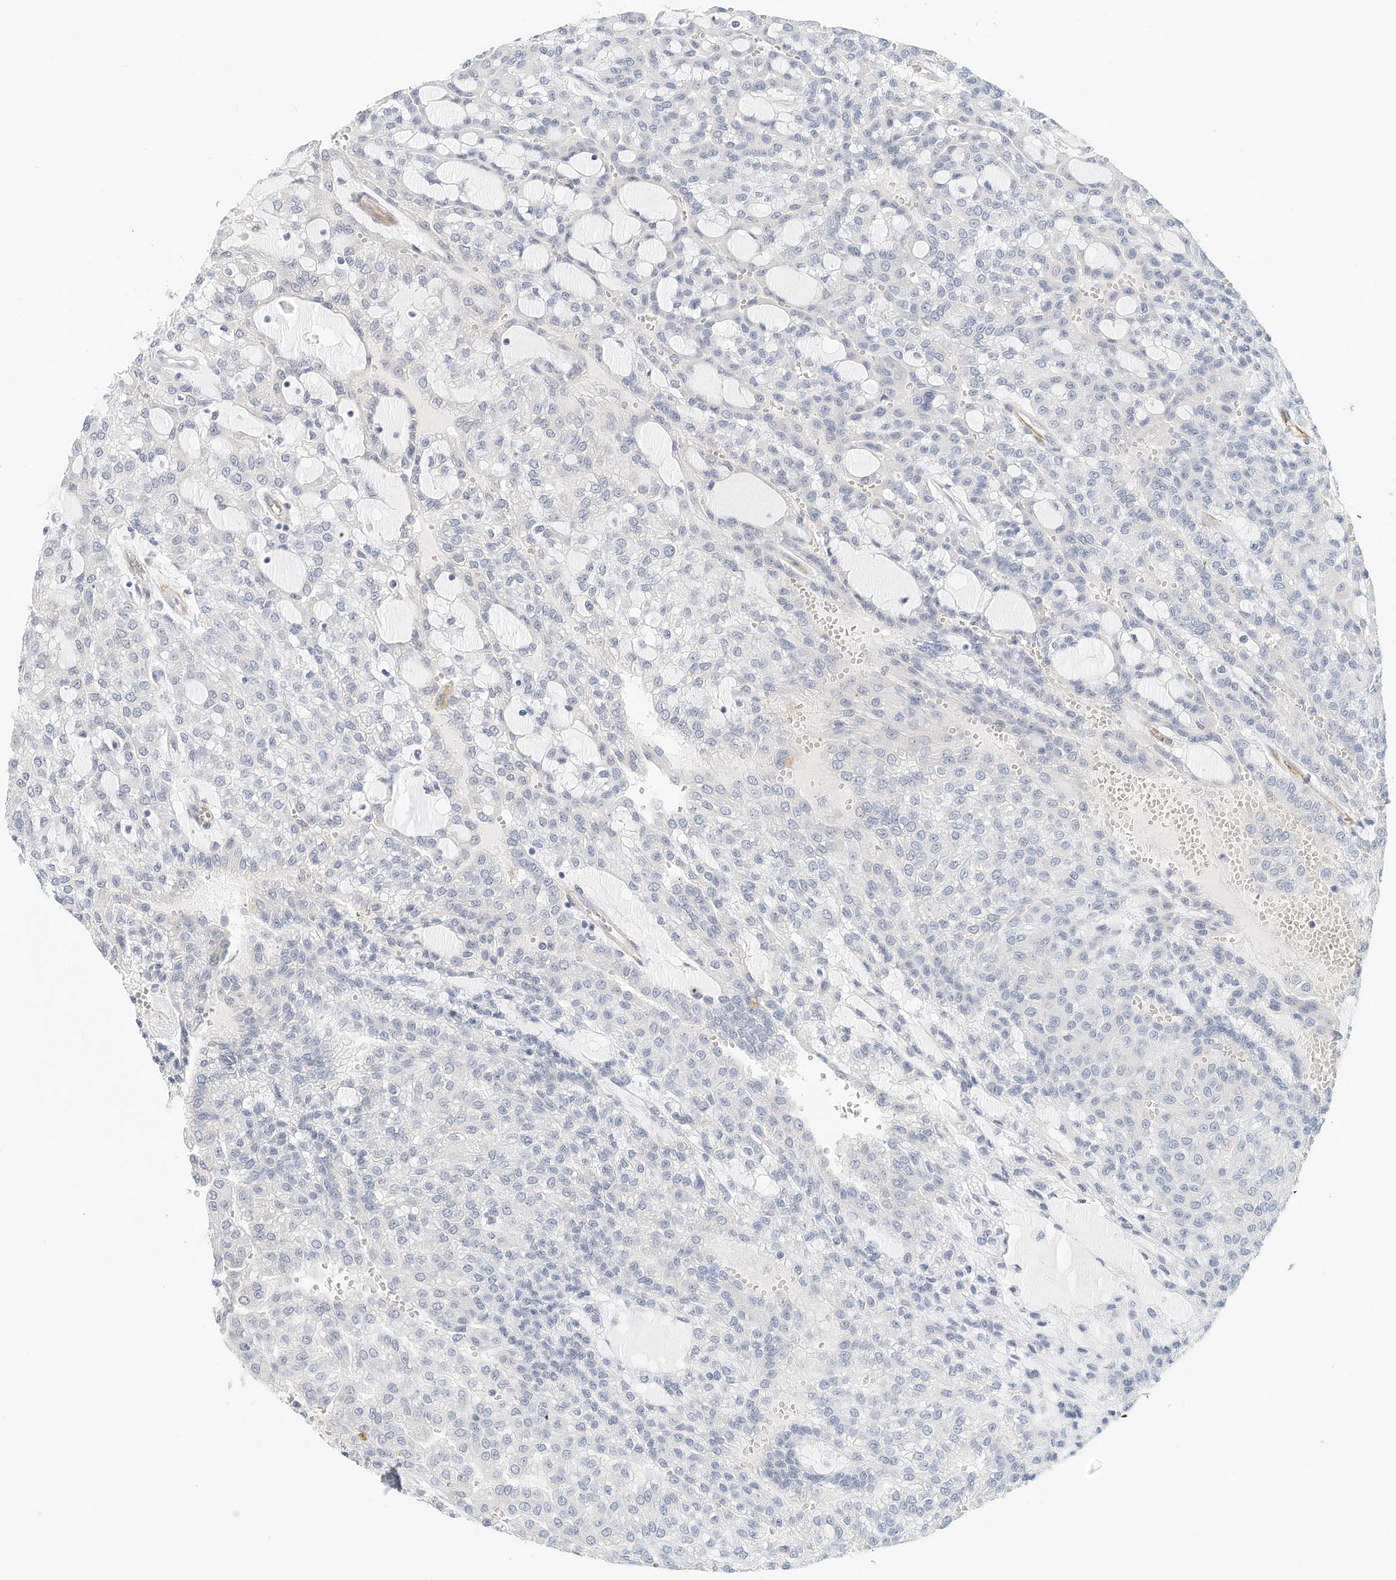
{"staining": {"intensity": "negative", "quantity": "none", "location": "none"}, "tissue": "renal cancer", "cell_type": "Tumor cells", "image_type": "cancer", "snomed": [{"axis": "morphology", "description": "Adenocarcinoma, NOS"}, {"axis": "topography", "description": "Kidney"}], "caption": "Renal cancer was stained to show a protein in brown. There is no significant positivity in tumor cells. (Brightfield microscopy of DAB (3,3'-diaminobenzidine) IHC at high magnification).", "gene": "ARHGAP28", "patient": {"sex": "male", "age": 63}}